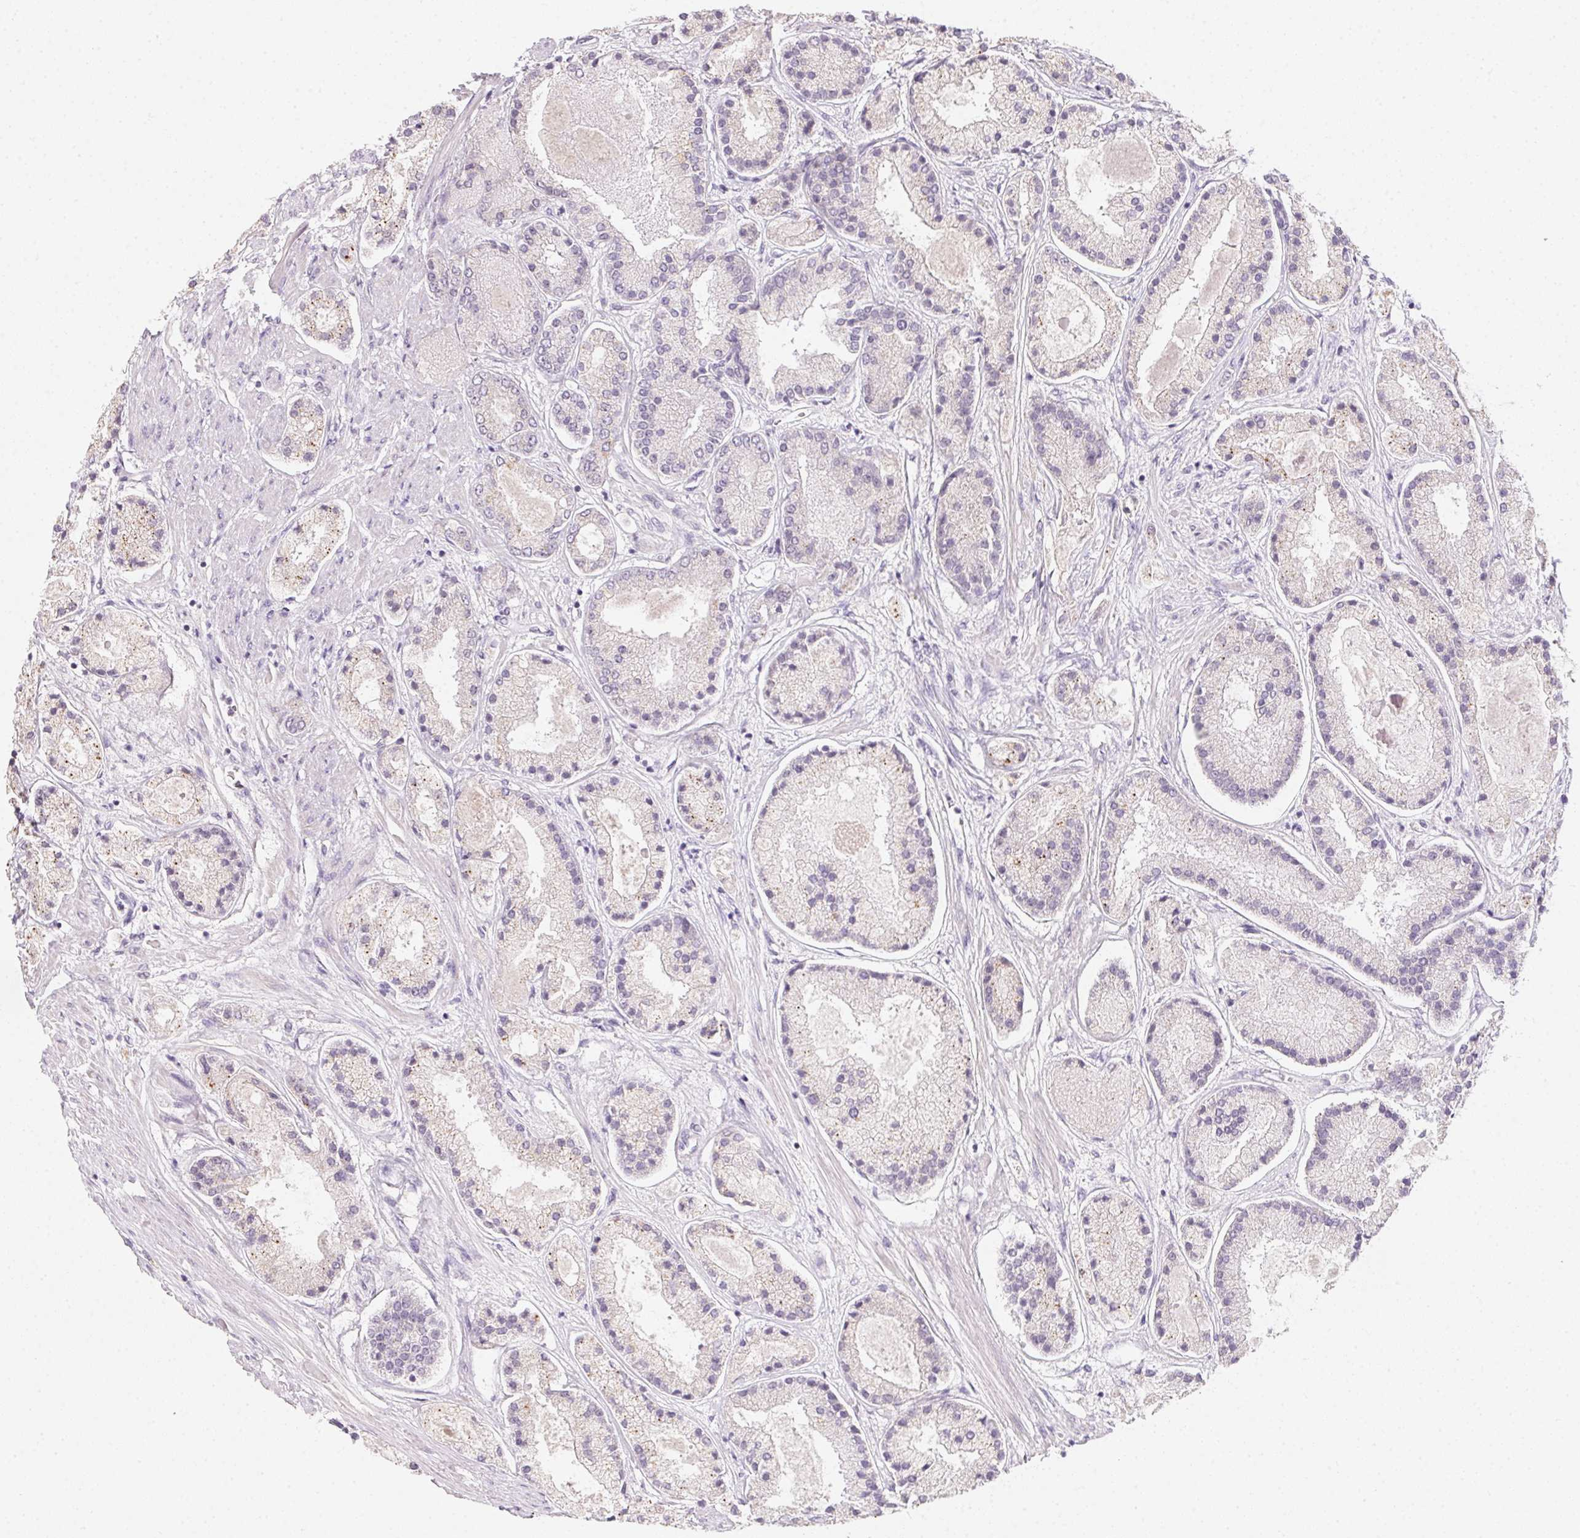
{"staining": {"intensity": "moderate", "quantity": "<25%", "location": "cytoplasmic/membranous"}, "tissue": "prostate cancer", "cell_type": "Tumor cells", "image_type": "cancer", "snomed": [{"axis": "morphology", "description": "Adenocarcinoma, High grade"}, {"axis": "topography", "description": "Prostate"}], "caption": "The image demonstrates staining of prostate high-grade adenocarcinoma, revealing moderate cytoplasmic/membranous protein positivity (brown color) within tumor cells. (DAB (3,3'-diaminobenzidine) IHC, brown staining for protein, blue staining for nuclei).", "gene": "SLC6A18", "patient": {"sex": "male", "age": 67}}